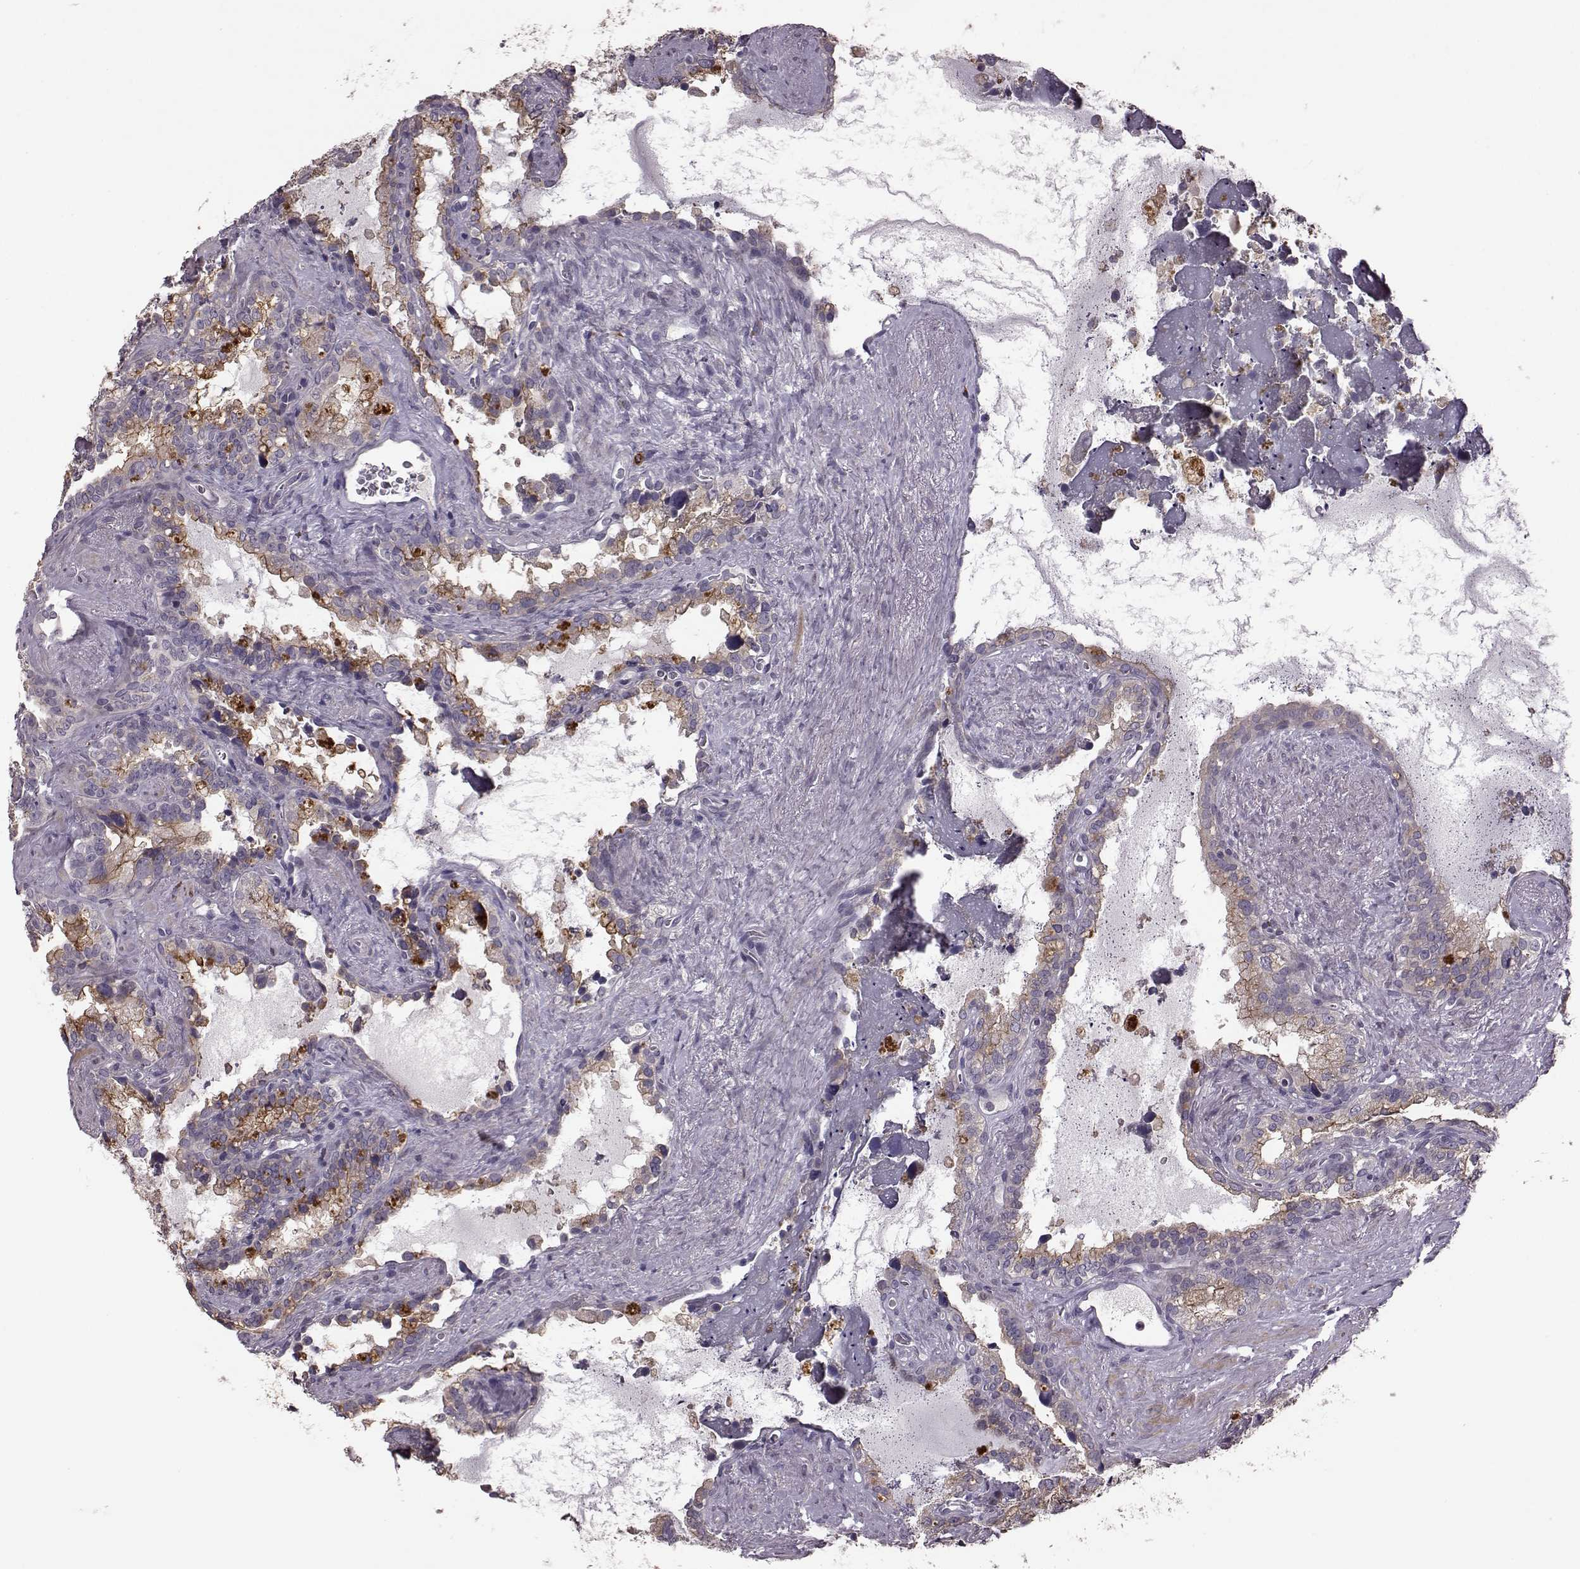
{"staining": {"intensity": "strong", "quantity": "<25%", "location": "cytoplasmic/membranous"}, "tissue": "seminal vesicle", "cell_type": "Glandular cells", "image_type": "normal", "snomed": [{"axis": "morphology", "description": "Normal tissue, NOS"}, {"axis": "topography", "description": "Seminal veicle"}], "caption": "Immunohistochemistry (IHC) of benign human seminal vesicle shows medium levels of strong cytoplasmic/membranous positivity in about <25% of glandular cells.", "gene": "SLC52A3", "patient": {"sex": "male", "age": 71}}